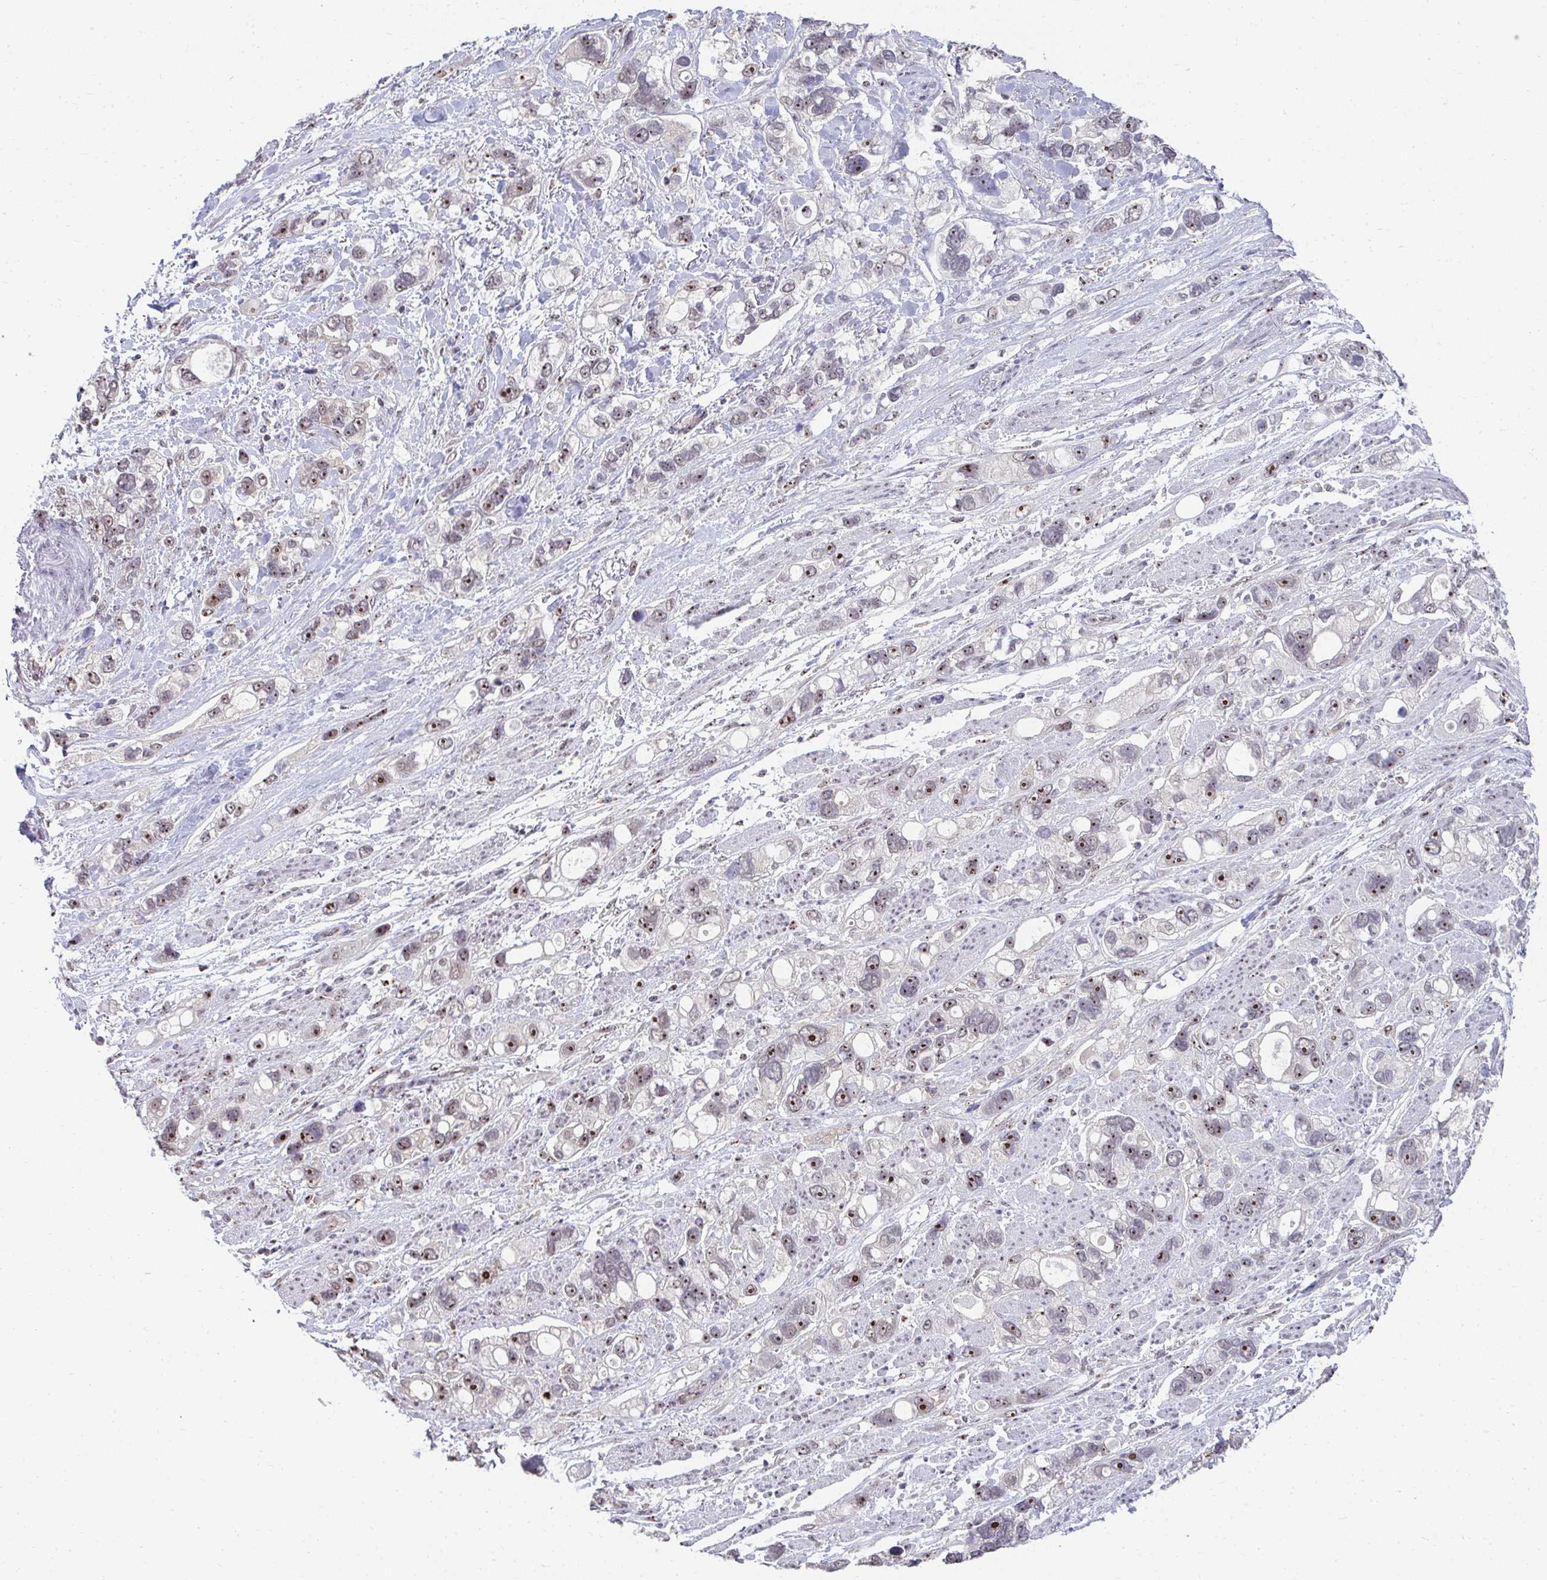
{"staining": {"intensity": "moderate", "quantity": "25%-75%", "location": "nuclear"}, "tissue": "stomach cancer", "cell_type": "Tumor cells", "image_type": "cancer", "snomed": [{"axis": "morphology", "description": "Adenocarcinoma, NOS"}, {"axis": "topography", "description": "Stomach, upper"}], "caption": "A photomicrograph of human stomach cancer stained for a protein exhibits moderate nuclear brown staining in tumor cells.", "gene": "HIRA", "patient": {"sex": "female", "age": 81}}